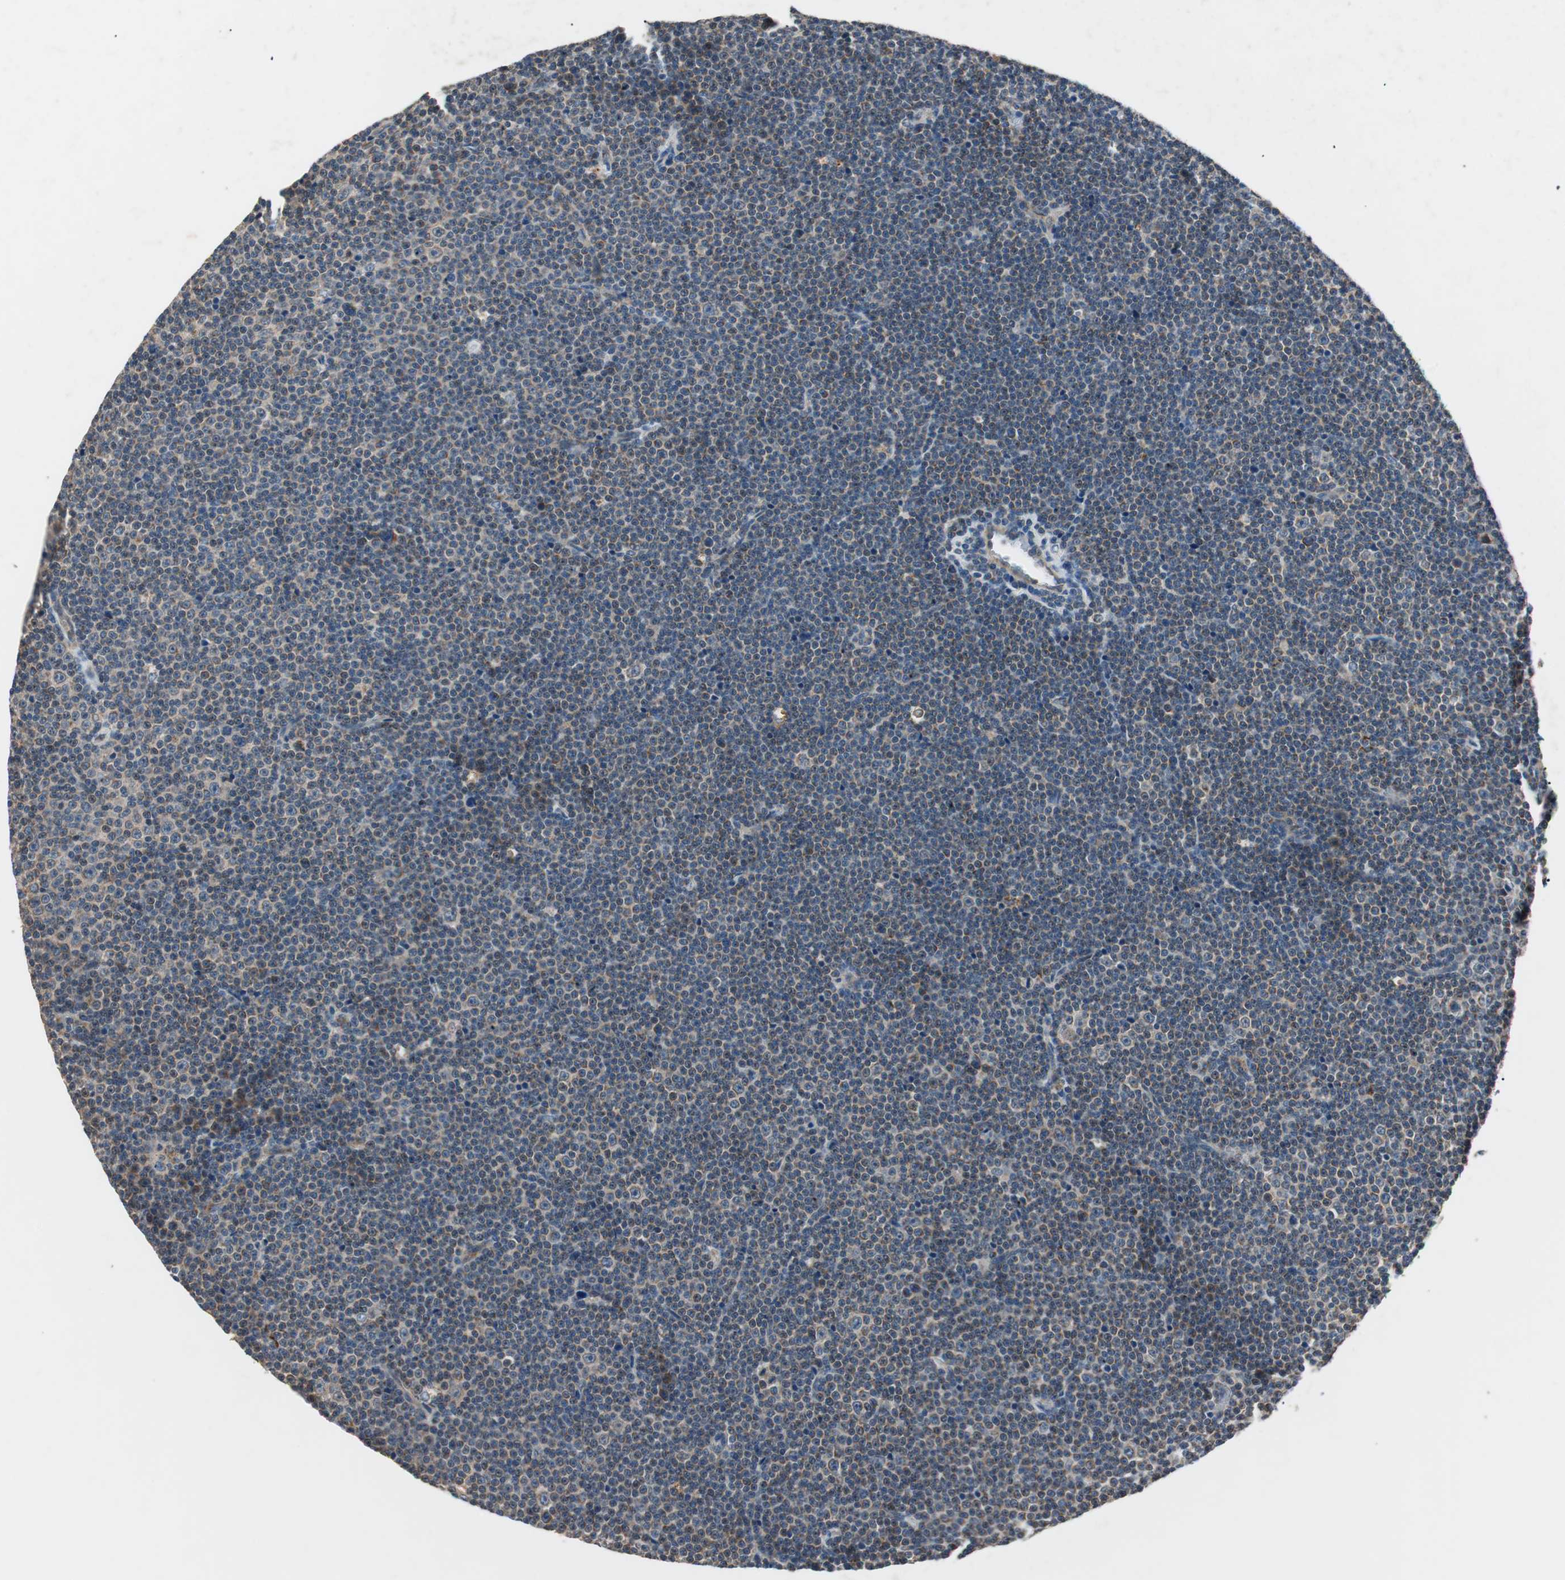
{"staining": {"intensity": "weak", "quantity": "<25%", "location": "cytoplasmic/membranous"}, "tissue": "lymphoma", "cell_type": "Tumor cells", "image_type": "cancer", "snomed": [{"axis": "morphology", "description": "Malignant lymphoma, non-Hodgkin's type, Low grade"}, {"axis": "topography", "description": "Lymph node"}], "caption": "Tumor cells are negative for protein expression in human lymphoma.", "gene": "HPN", "patient": {"sex": "female", "age": 67}}